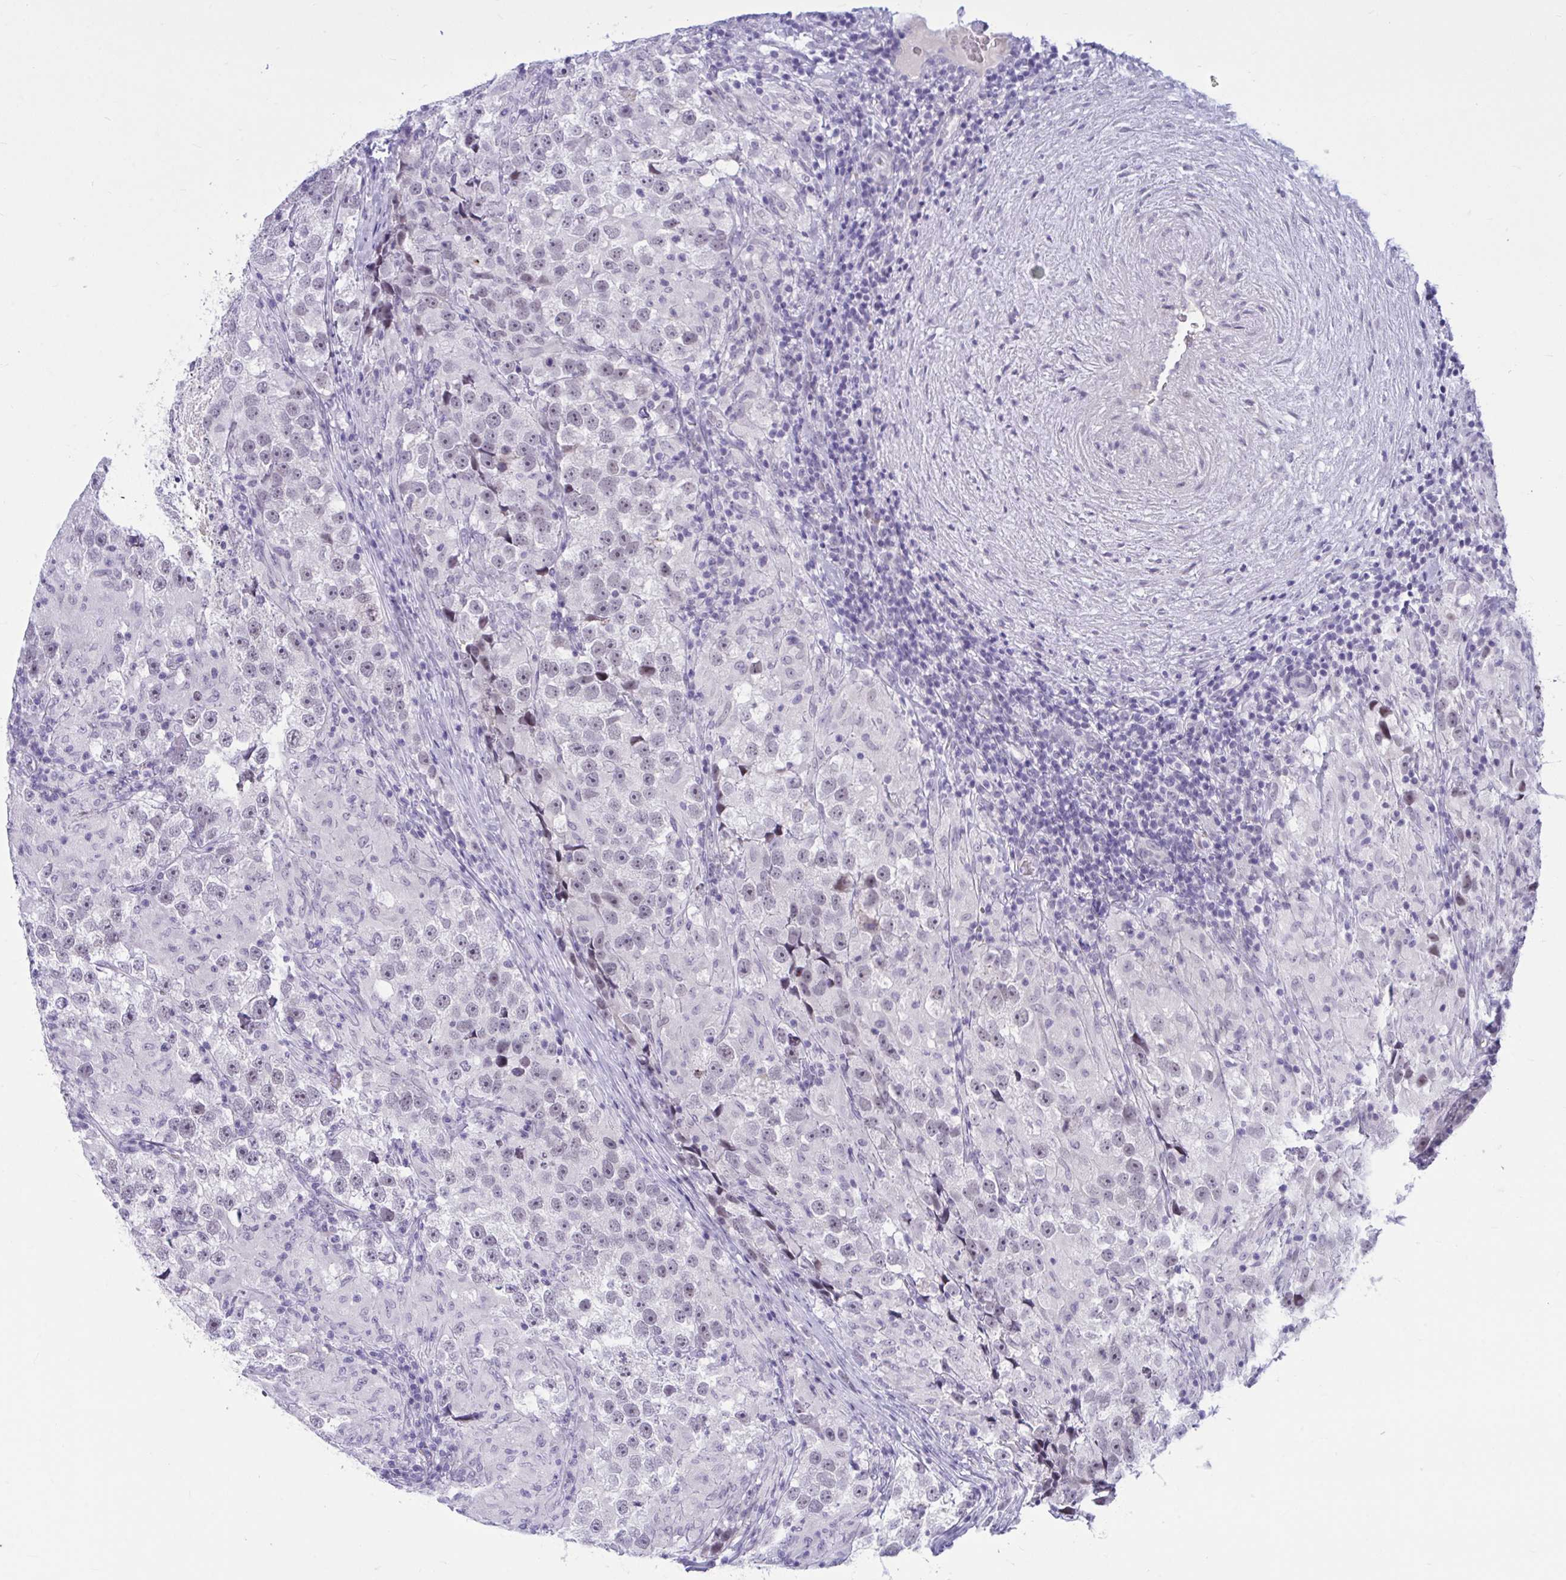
{"staining": {"intensity": "negative", "quantity": "none", "location": "none"}, "tissue": "testis cancer", "cell_type": "Tumor cells", "image_type": "cancer", "snomed": [{"axis": "morphology", "description": "Seminoma, NOS"}, {"axis": "topography", "description": "Testis"}], "caption": "This is an IHC image of human testis cancer (seminoma). There is no expression in tumor cells.", "gene": "CNGB3", "patient": {"sex": "male", "age": 46}}